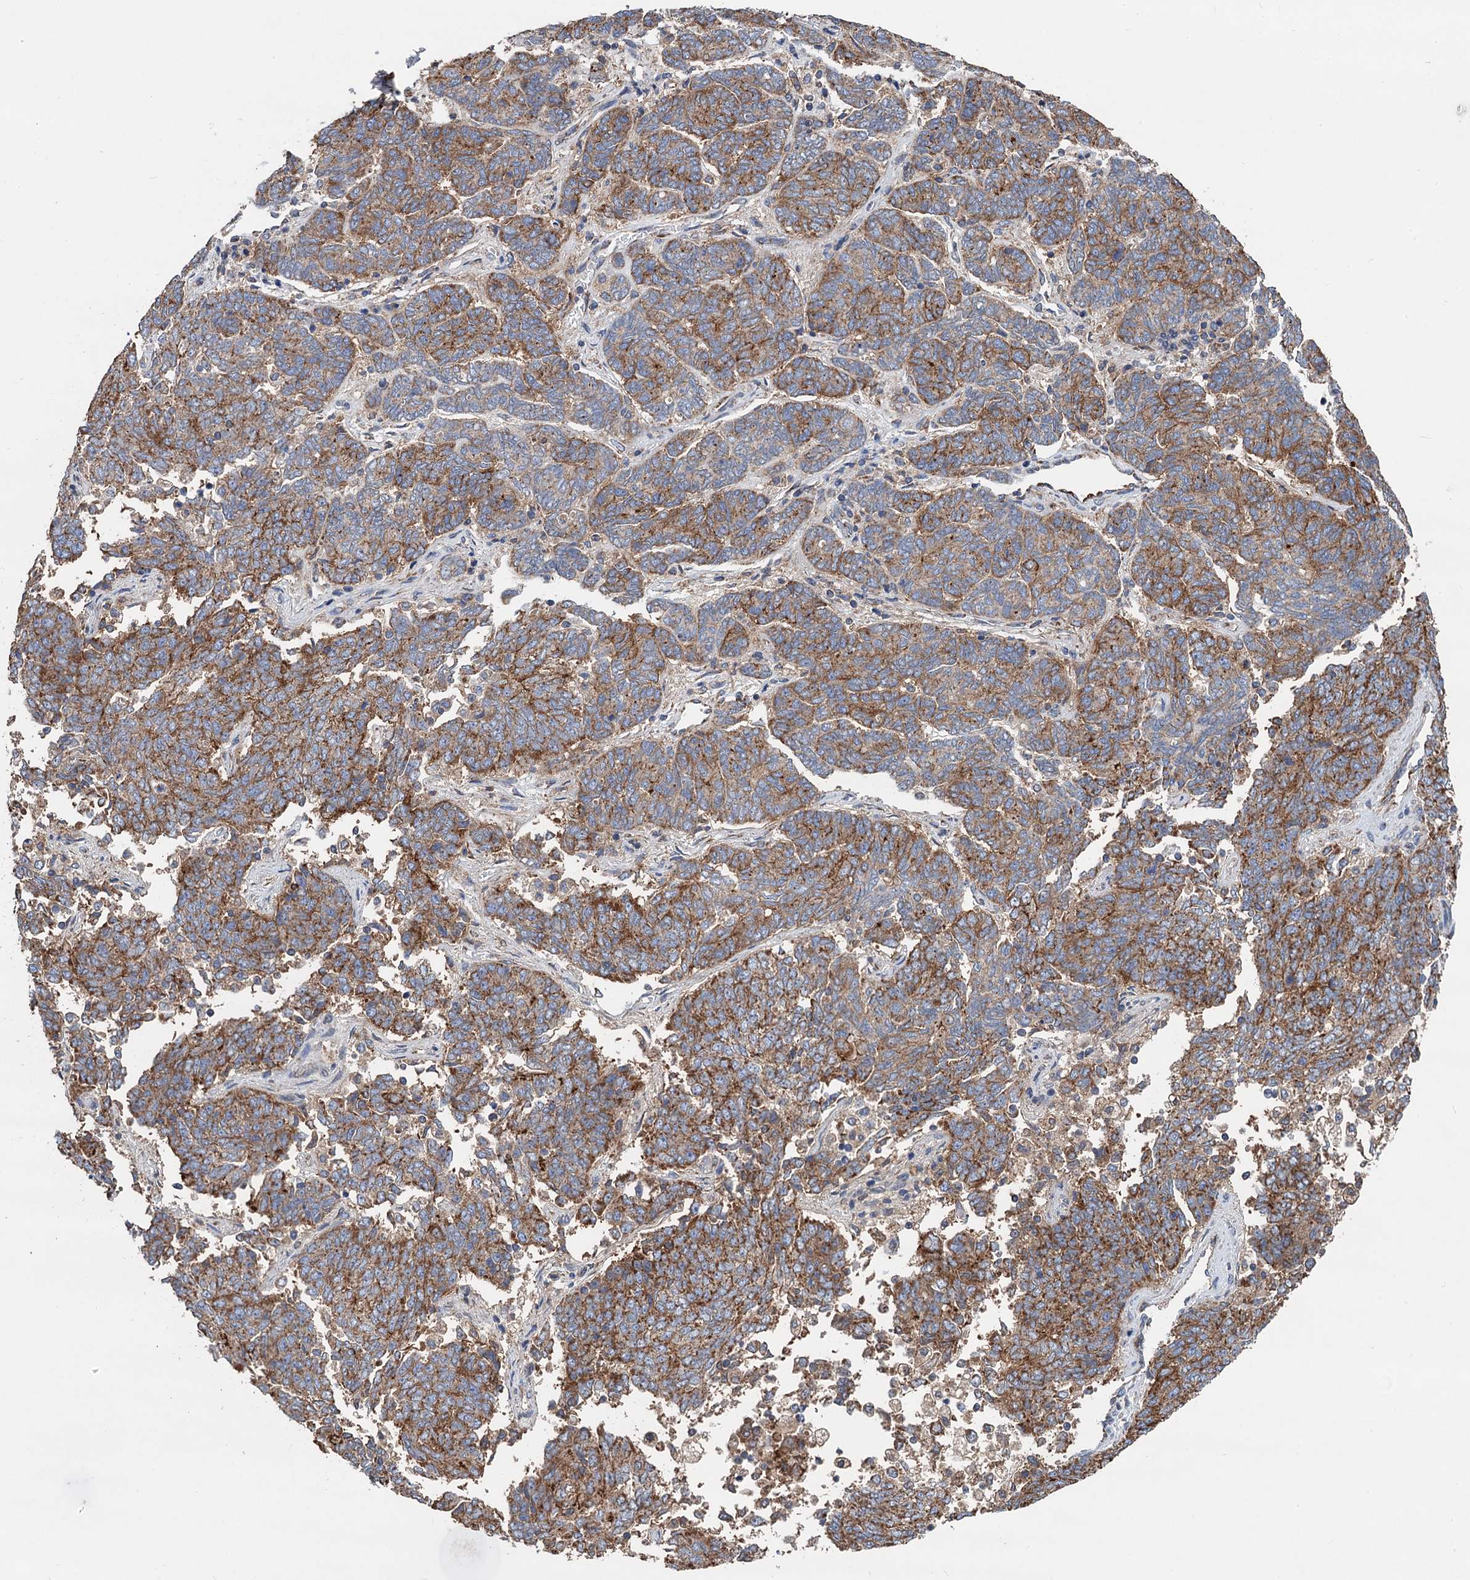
{"staining": {"intensity": "moderate", "quantity": ">75%", "location": "cytoplasmic/membranous"}, "tissue": "endometrial cancer", "cell_type": "Tumor cells", "image_type": "cancer", "snomed": [{"axis": "morphology", "description": "Adenocarcinoma, NOS"}, {"axis": "topography", "description": "Endometrium"}], "caption": "IHC image of human endometrial cancer stained for a protein (brown), which reveals medium levels of moderate cytoplasmic/membranous expression in approximately >75% of tumor cells.", "gene": "DGLUCY", "patient": {"sex": "female", "age": 80}}